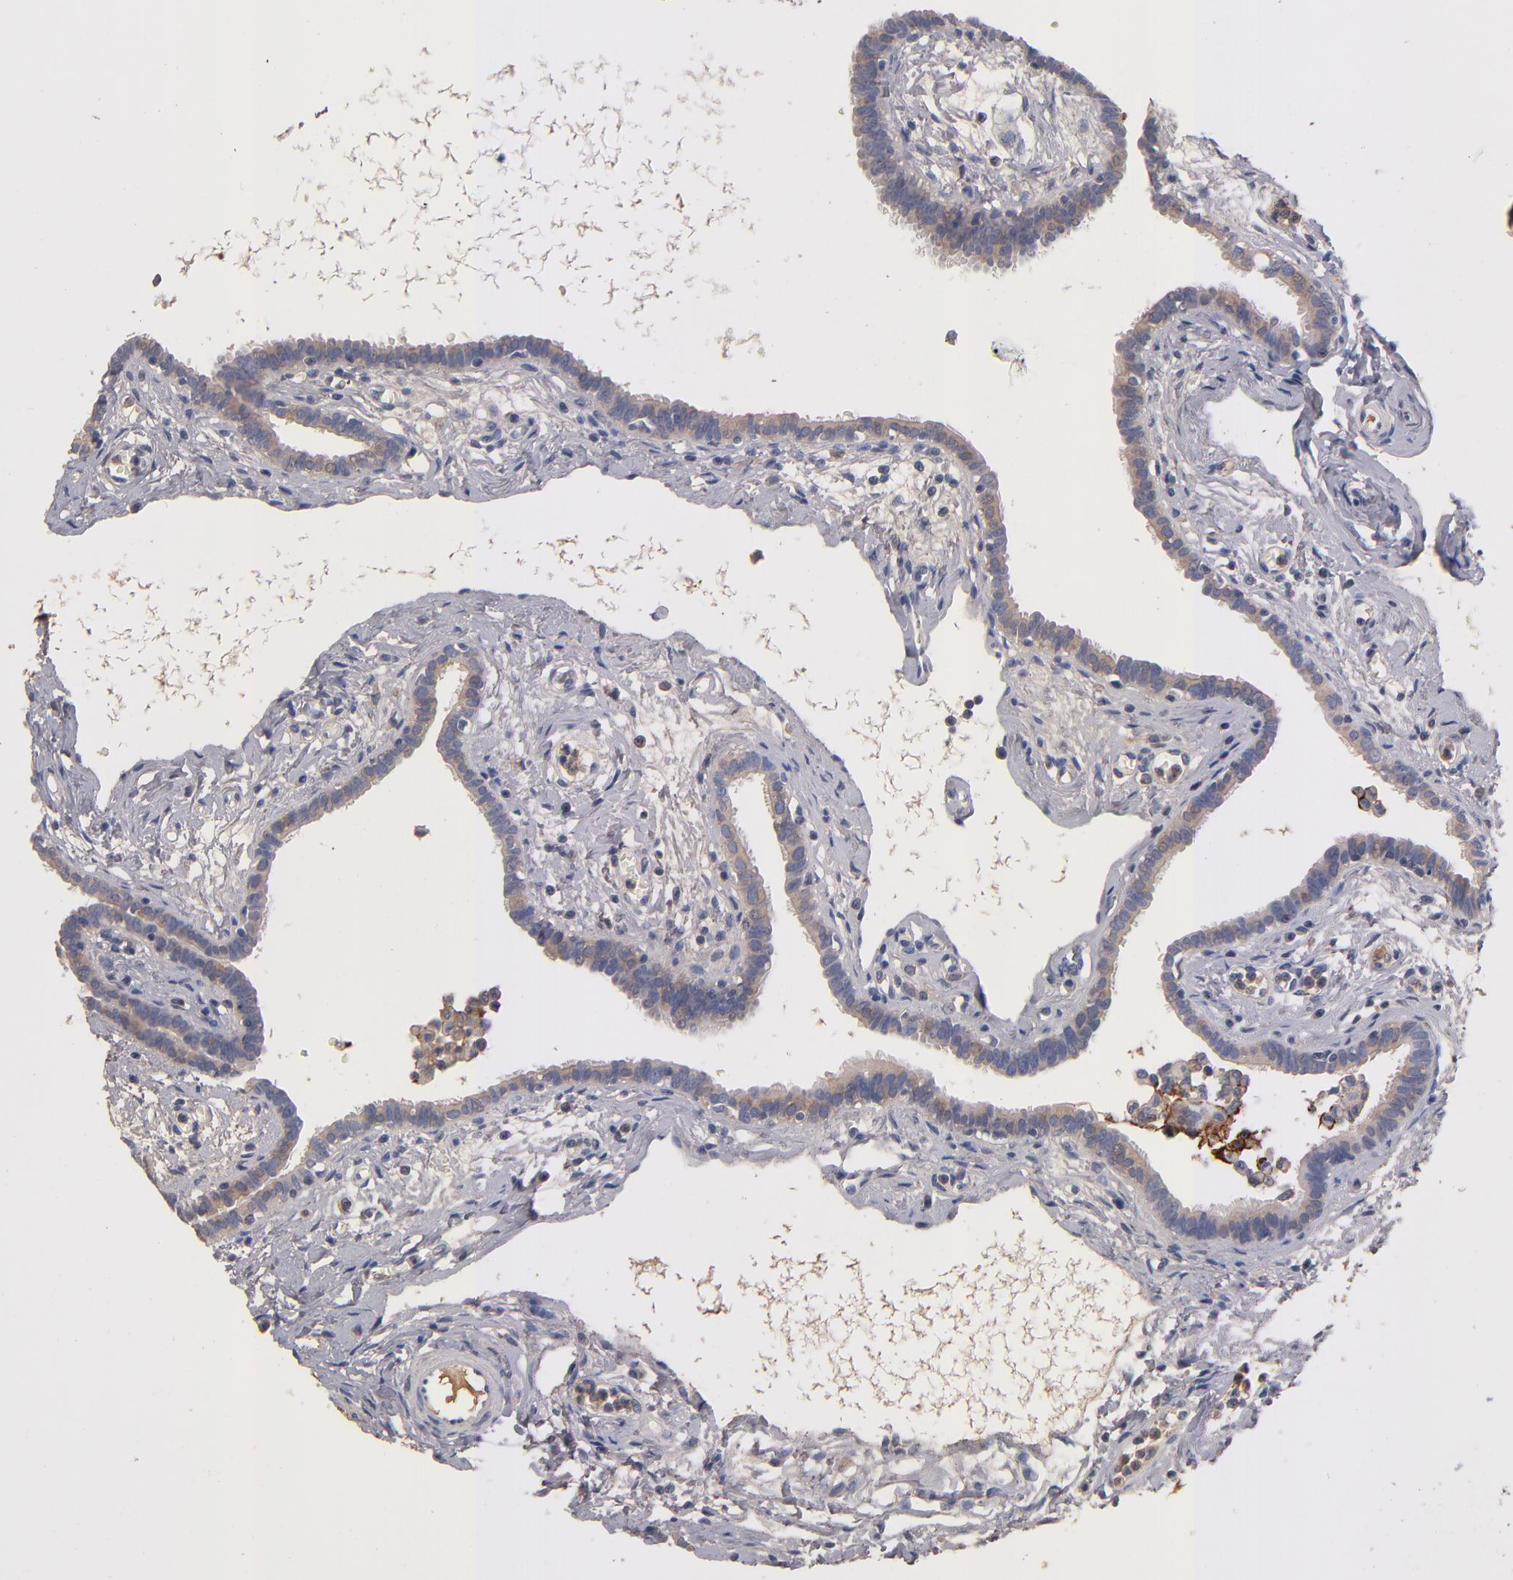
{"staining": {"intensity": "weak", "quantity": ">75%", "location": "cytoplasmic/membranous"}, "tissue": "fallopian tube", "cell_type": "Glandular cells", "image_type": "normal", "snomed": [{"axis": "morphology", "description": "Normal tissue, NOS"}, {"axis": "topography", "description": "Fallopian tube"}], "caption": "The photomicrograph reveals staining of benign fallopian tube, revealing weak cytoplasmic/membranous protein staining (brown color) within glandular cells.", "gene": "DACT1", "patient": {"sex": "female", "age": 54}}